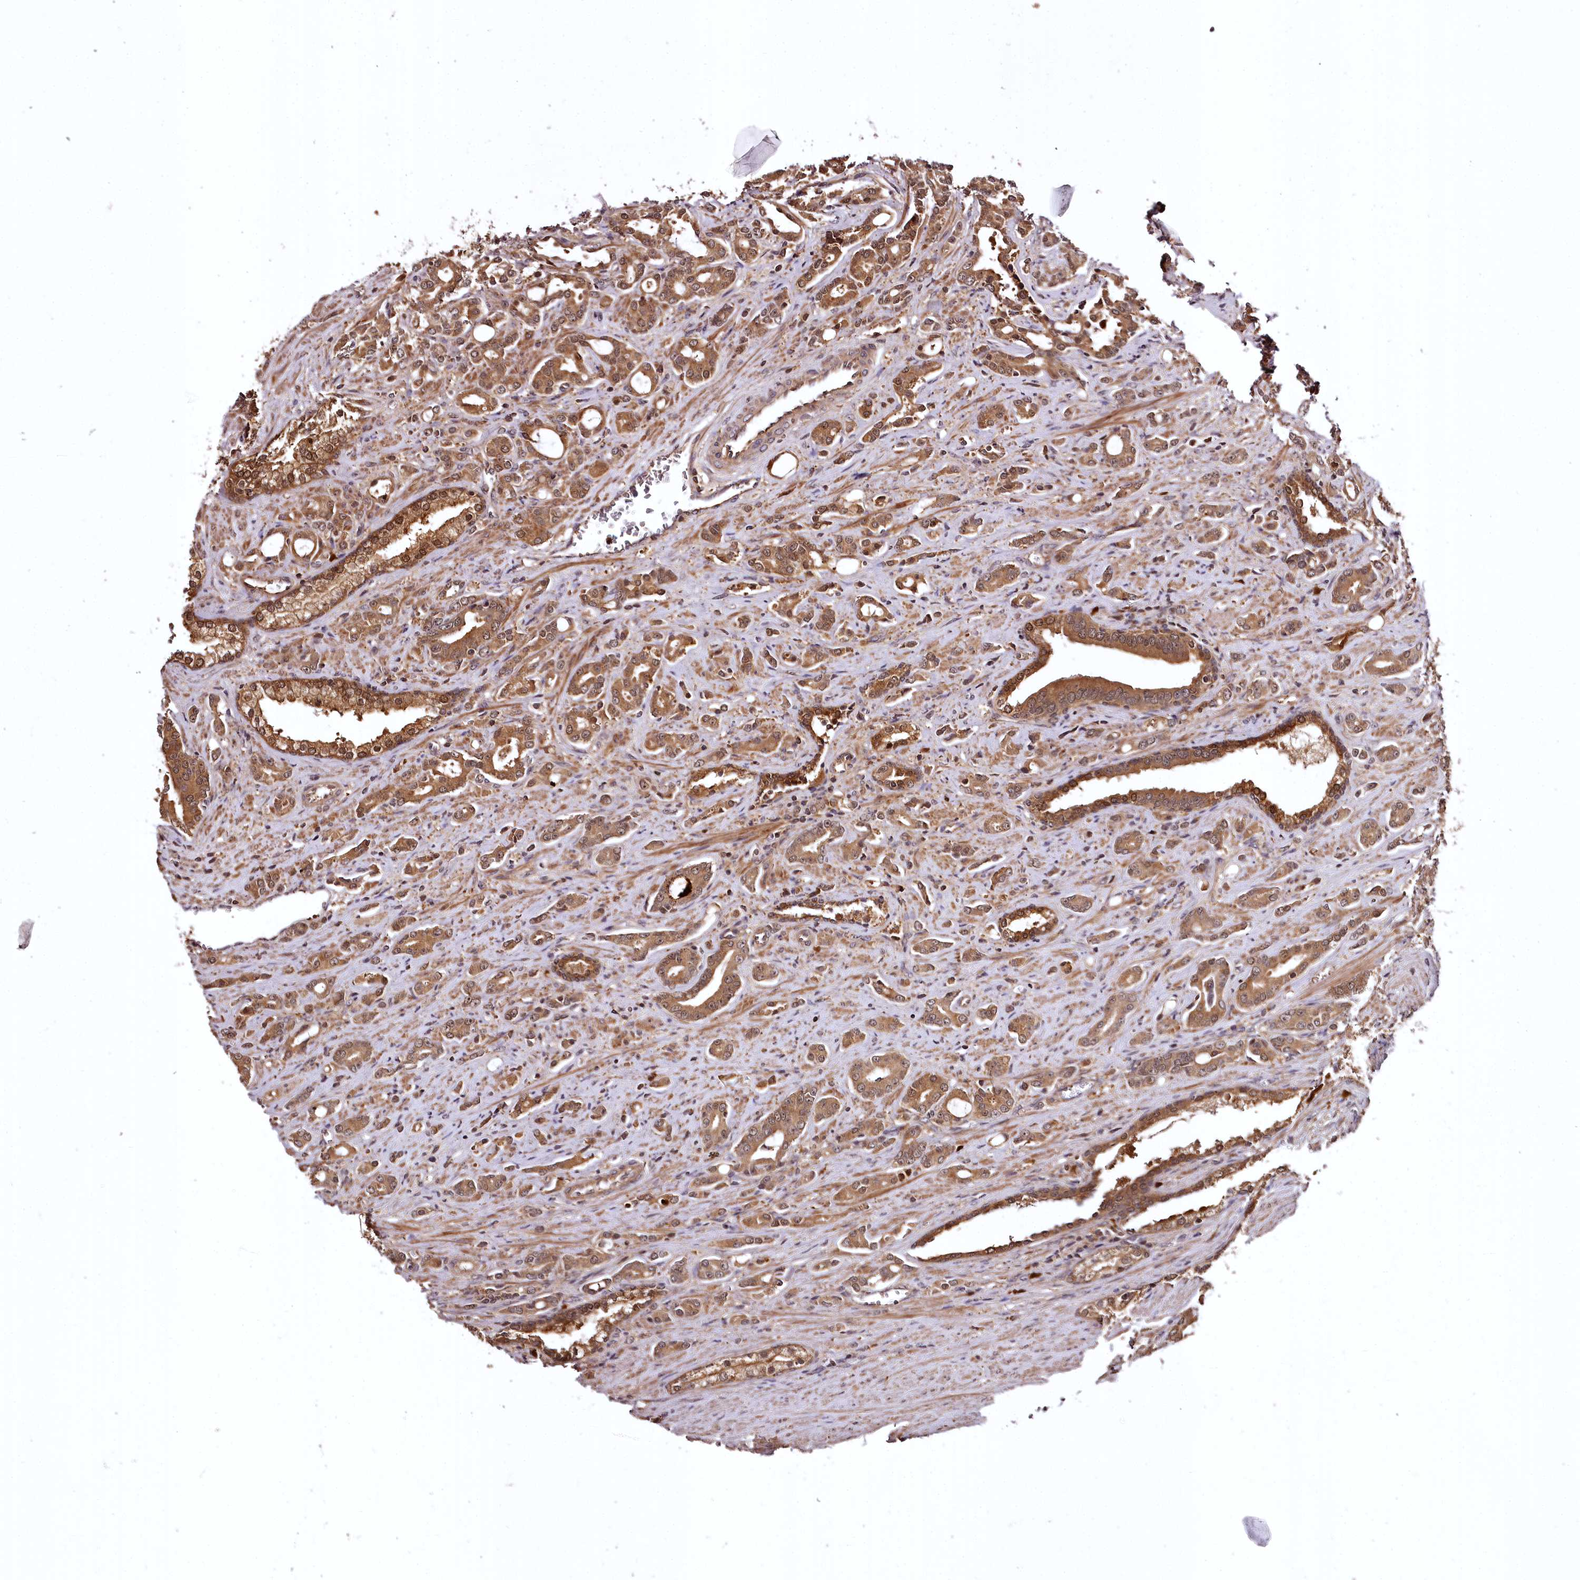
{"staining": {"intensity": "moderate", "quantity": ">75%", "location": "cytoplasmic/membranous,nuclear"}, "tissue": "prostate cancer", "cell_type": "Tumor cells", "image_type": "cancer", "snomed": [{"axis": "morphology", "description": "Adenocarcinoma, High grade"}, {"axis": "topography", "description": "Prostate"}], "caption": "Immunohistochemistry (DAB (3,3'-diaminobenzidine)) staining of human prostate cancer (adenocarcinoma (high-grade)) exhibits moderate cytoplasmic/membranous and nuclear protein positivity in approximately >75% of tumor cells. The protein is shown in brown color, while the nuclei are stained blue.", "gene": "TTC12", "patient": {"sex": "male", "age": 72}}